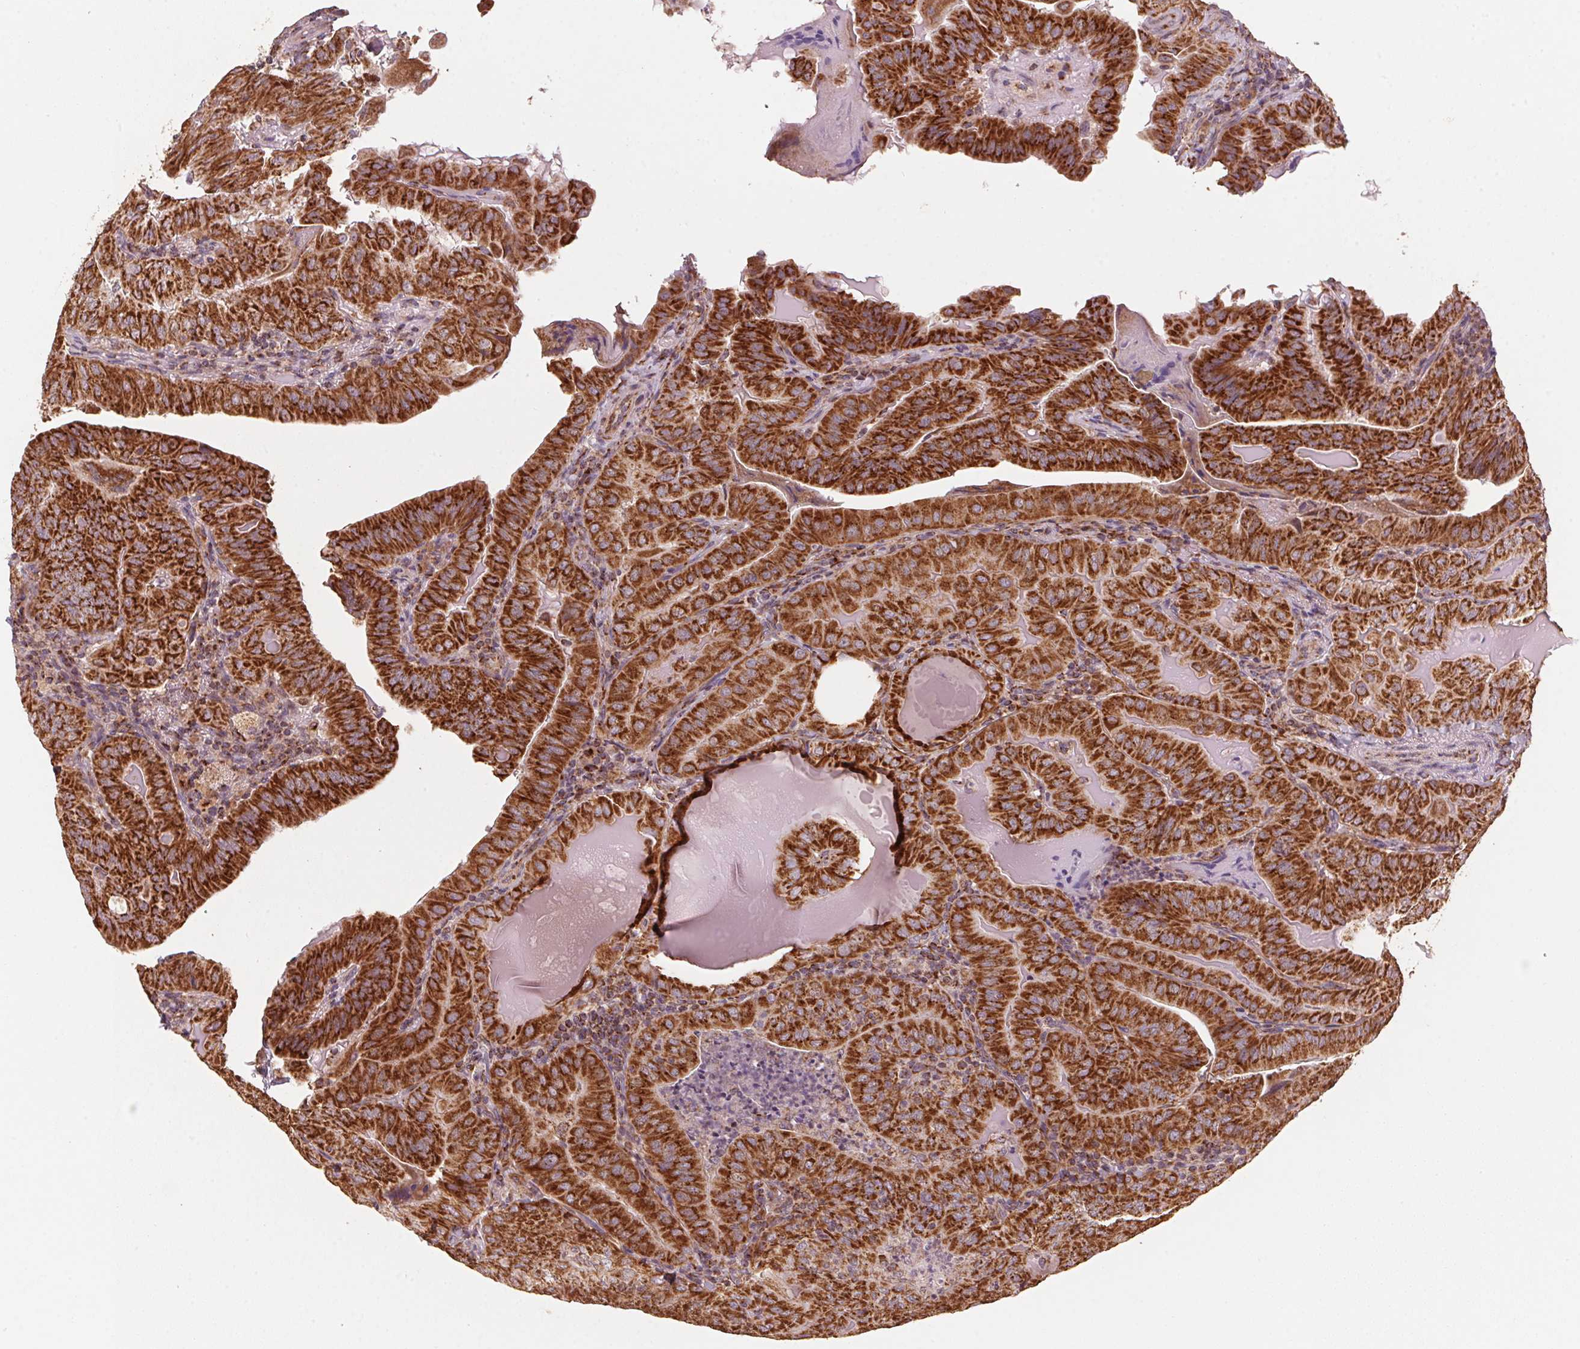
{"staining": {"intensity": "strong", "quantity": ">75%", "location": "cytoplasmic/membranous"}, "tissue": "thyroid cancer", "cell_type": "Tumor cells", "image_type": "cancer", "snomed": [{"axis": "morphology", "description": "Papillary adenocarcinoma, NOS"}, {"axis": "topography", "description": "Thyroid gland"}], "caption": "There is high levels of strong cytoplasmic/membranous staining in tumor cells of papillary adenocarcinoma (thyroid), as demonstrated by immunohistochemical staining (brown color).", "gene": "TOMM70", "patient": {"sex": "female", "age": 68}}